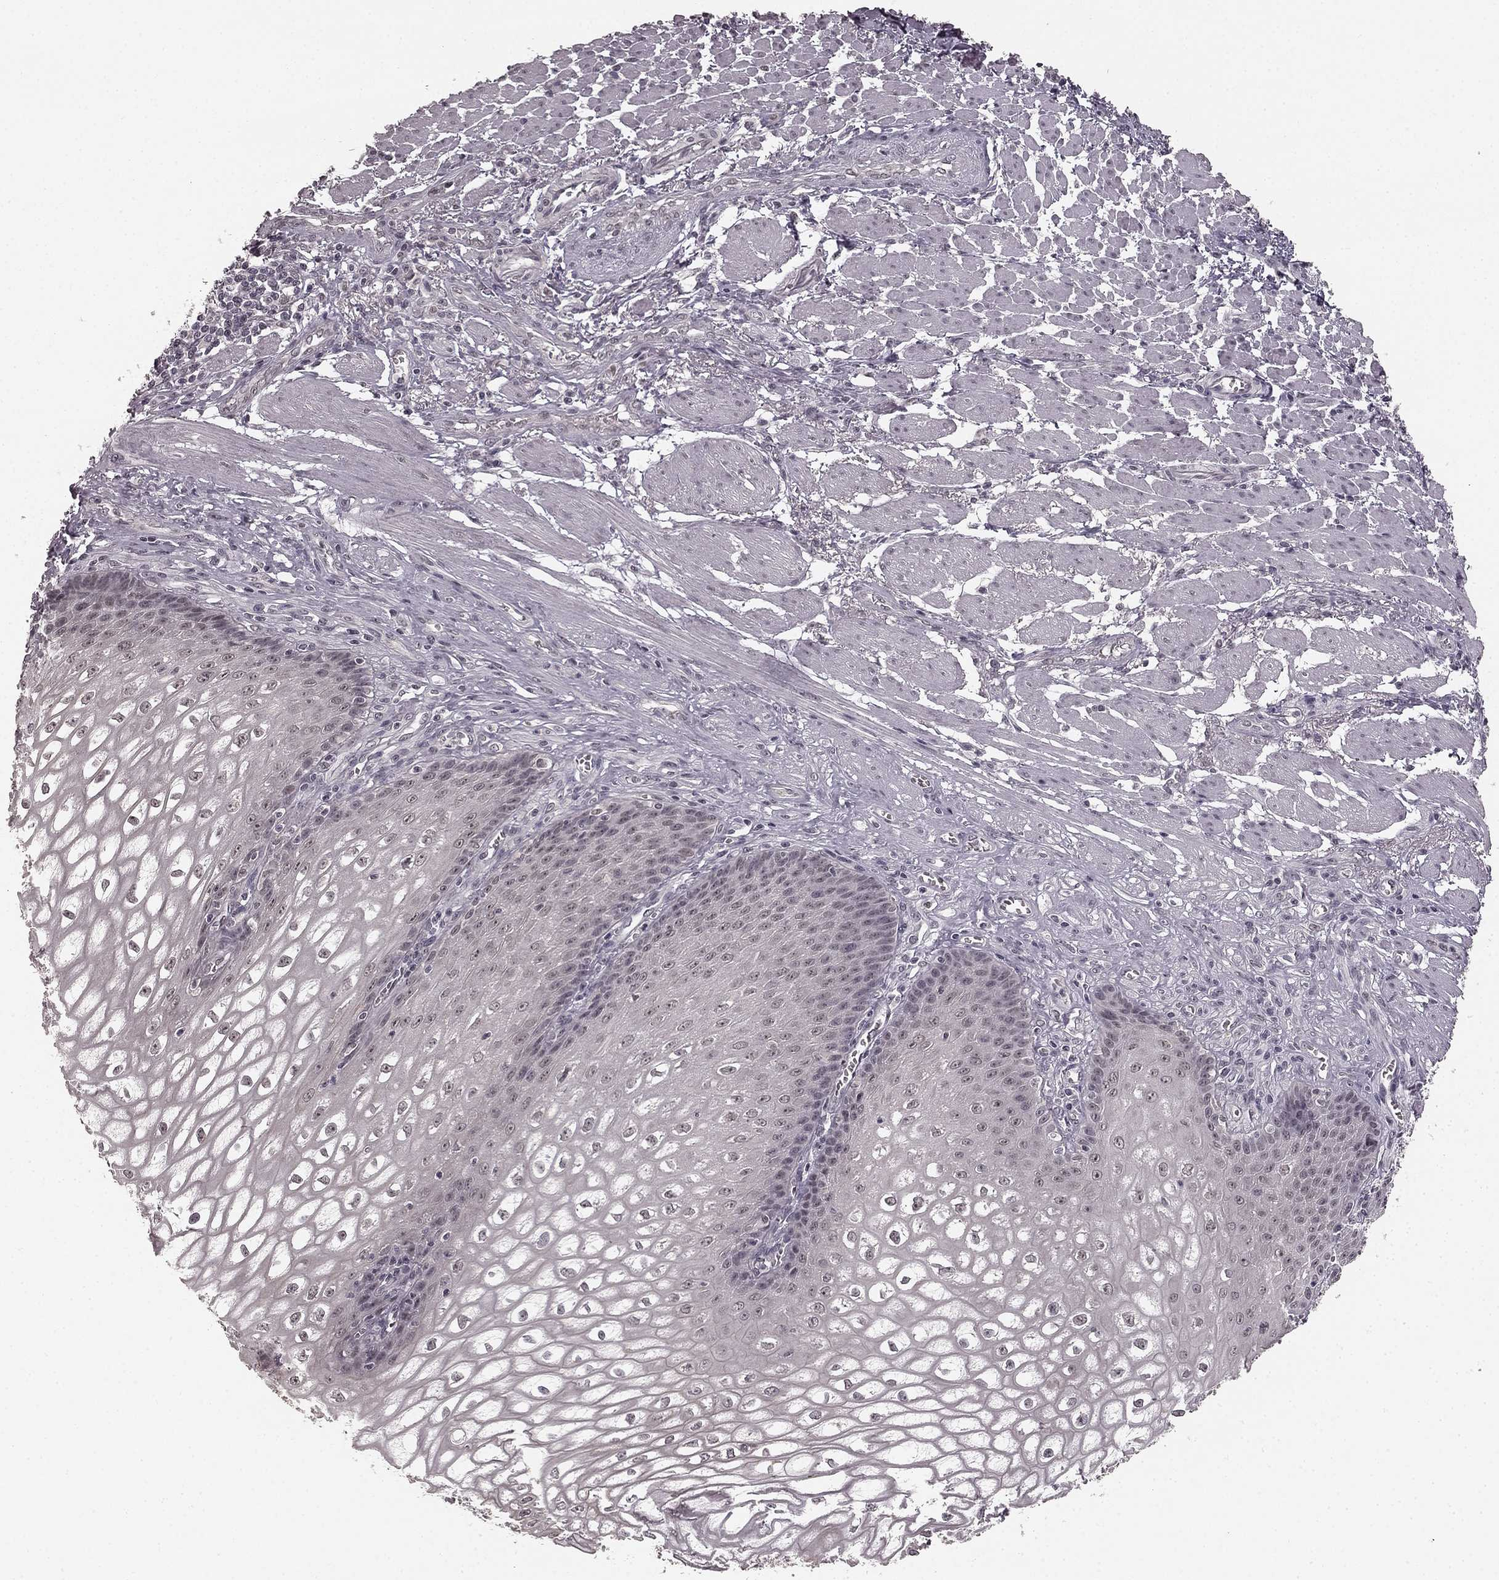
{"staining": {"intensity": "weak", "quantity": "<25%", "location": "cytoplasmic/membranous"}, "tissue": "esophagus", "cell_type": "Squamous epithelial cells", "image_type": "normal", "snomed": [{"axis": "morphology", "description": "Normal tissue, NOS"}, {"axis": "topography", "description": "Esophagus"}], "caption": "IHC micrograph of unremarkable esophagus stained for a protein (brown), which shows no expression in squamous epithelial cells. Nuclei are stained in blue.", "gene": "HCN4", "patient": {"sex": "male", "age": 58}}